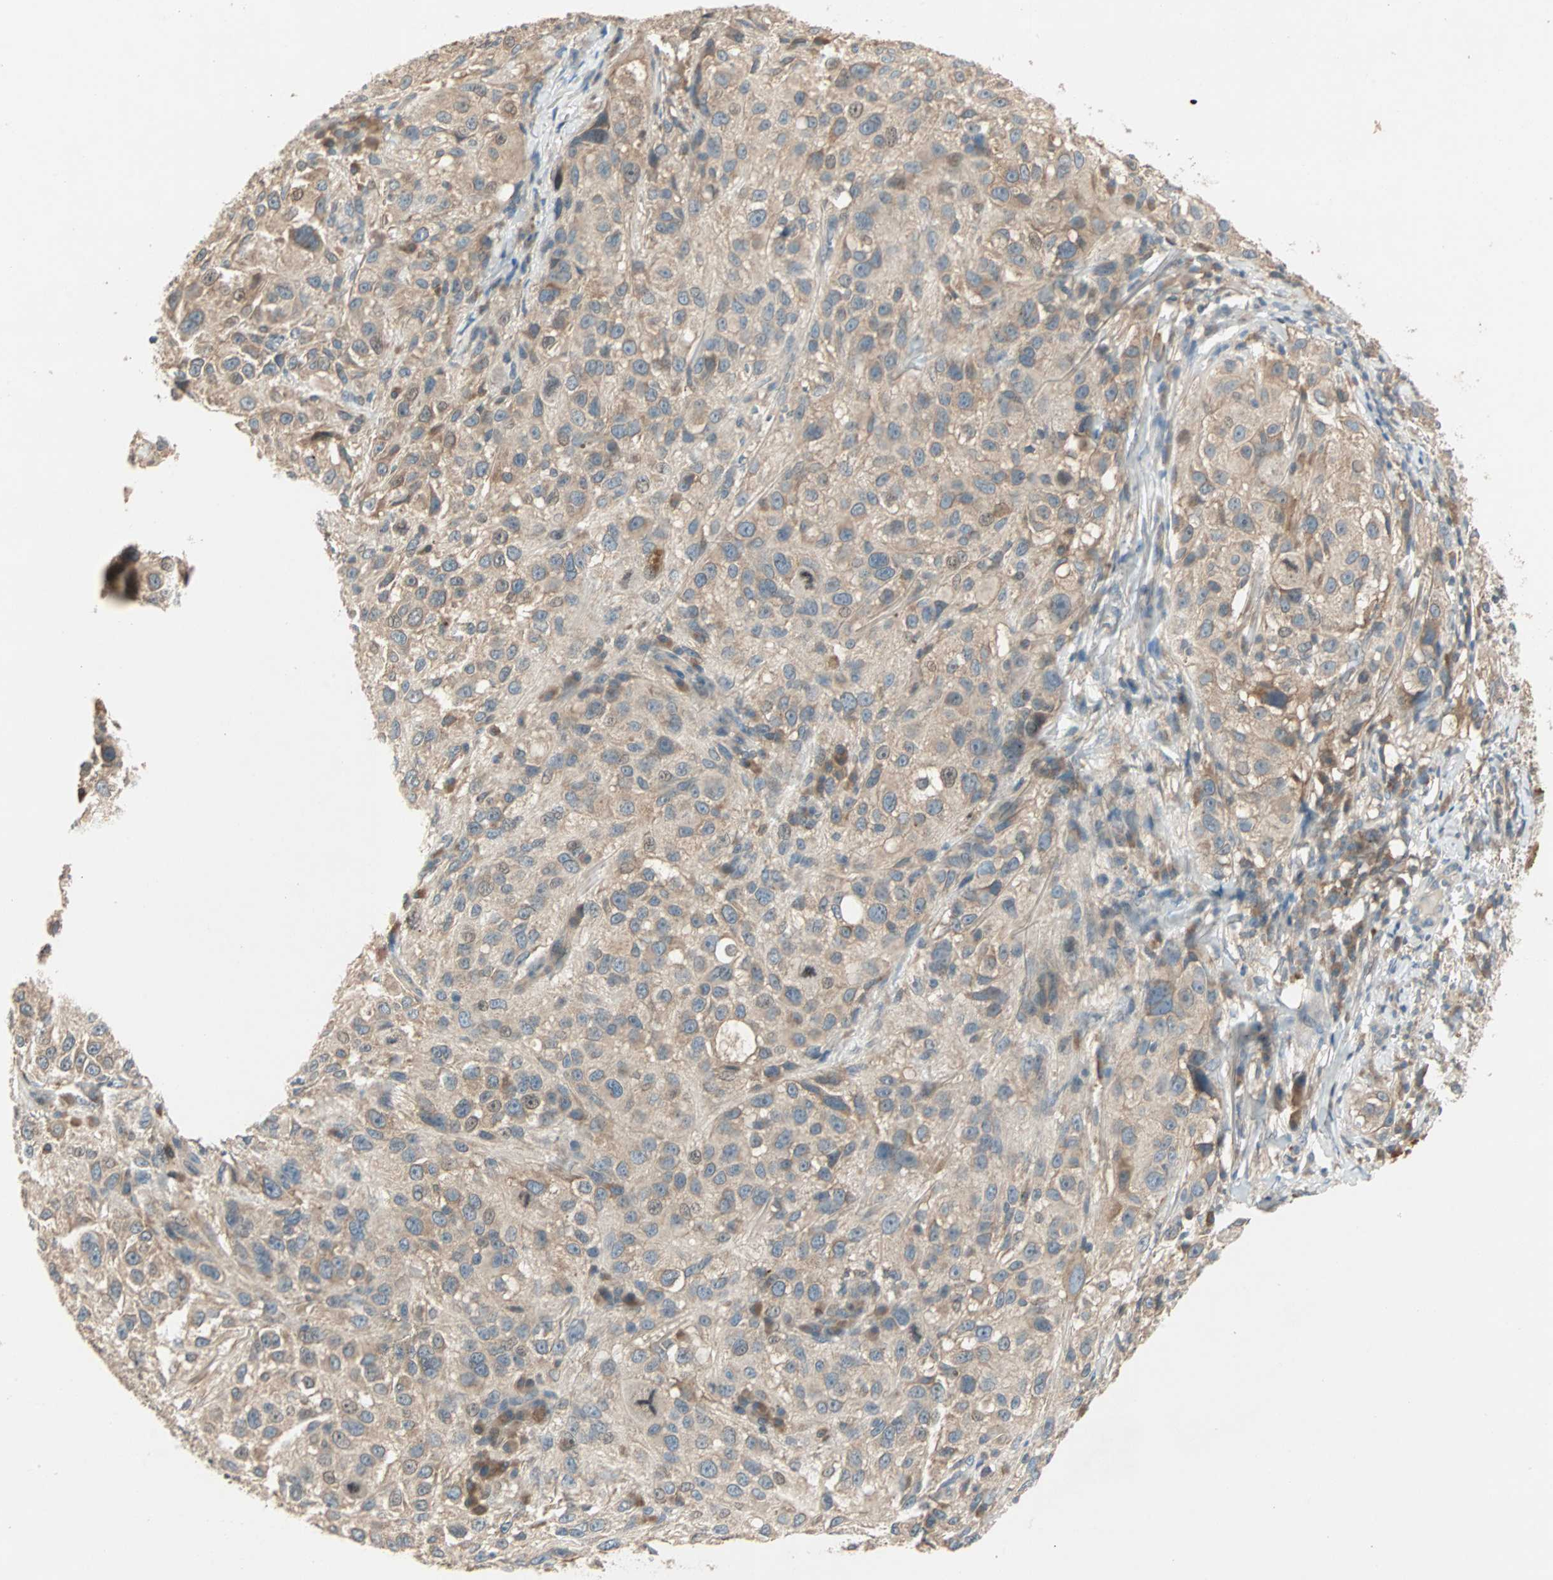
{"staining": {"intensity": "moderate", "quantity": ">75%", "location": "cytoplasmic/membranous"}, "tissue": "melanoma", "cell_type": "Tumor cells", "image_type": "cancer", "snomed": [{"axis": "morphology", "description": "Necrosis, NOS"}, {"axis": "morphology", "description": "Malignant melanoma, NOS"}, {"axis": "topography", "description": "Skin"}], "caption": "Protein staining exhibits moderate cytoplasmic/membranous expression in approximately >75% of tumor cells in melanoma.", "gene": "TTF2", "patient": {"sex": "female", "age": 87}}